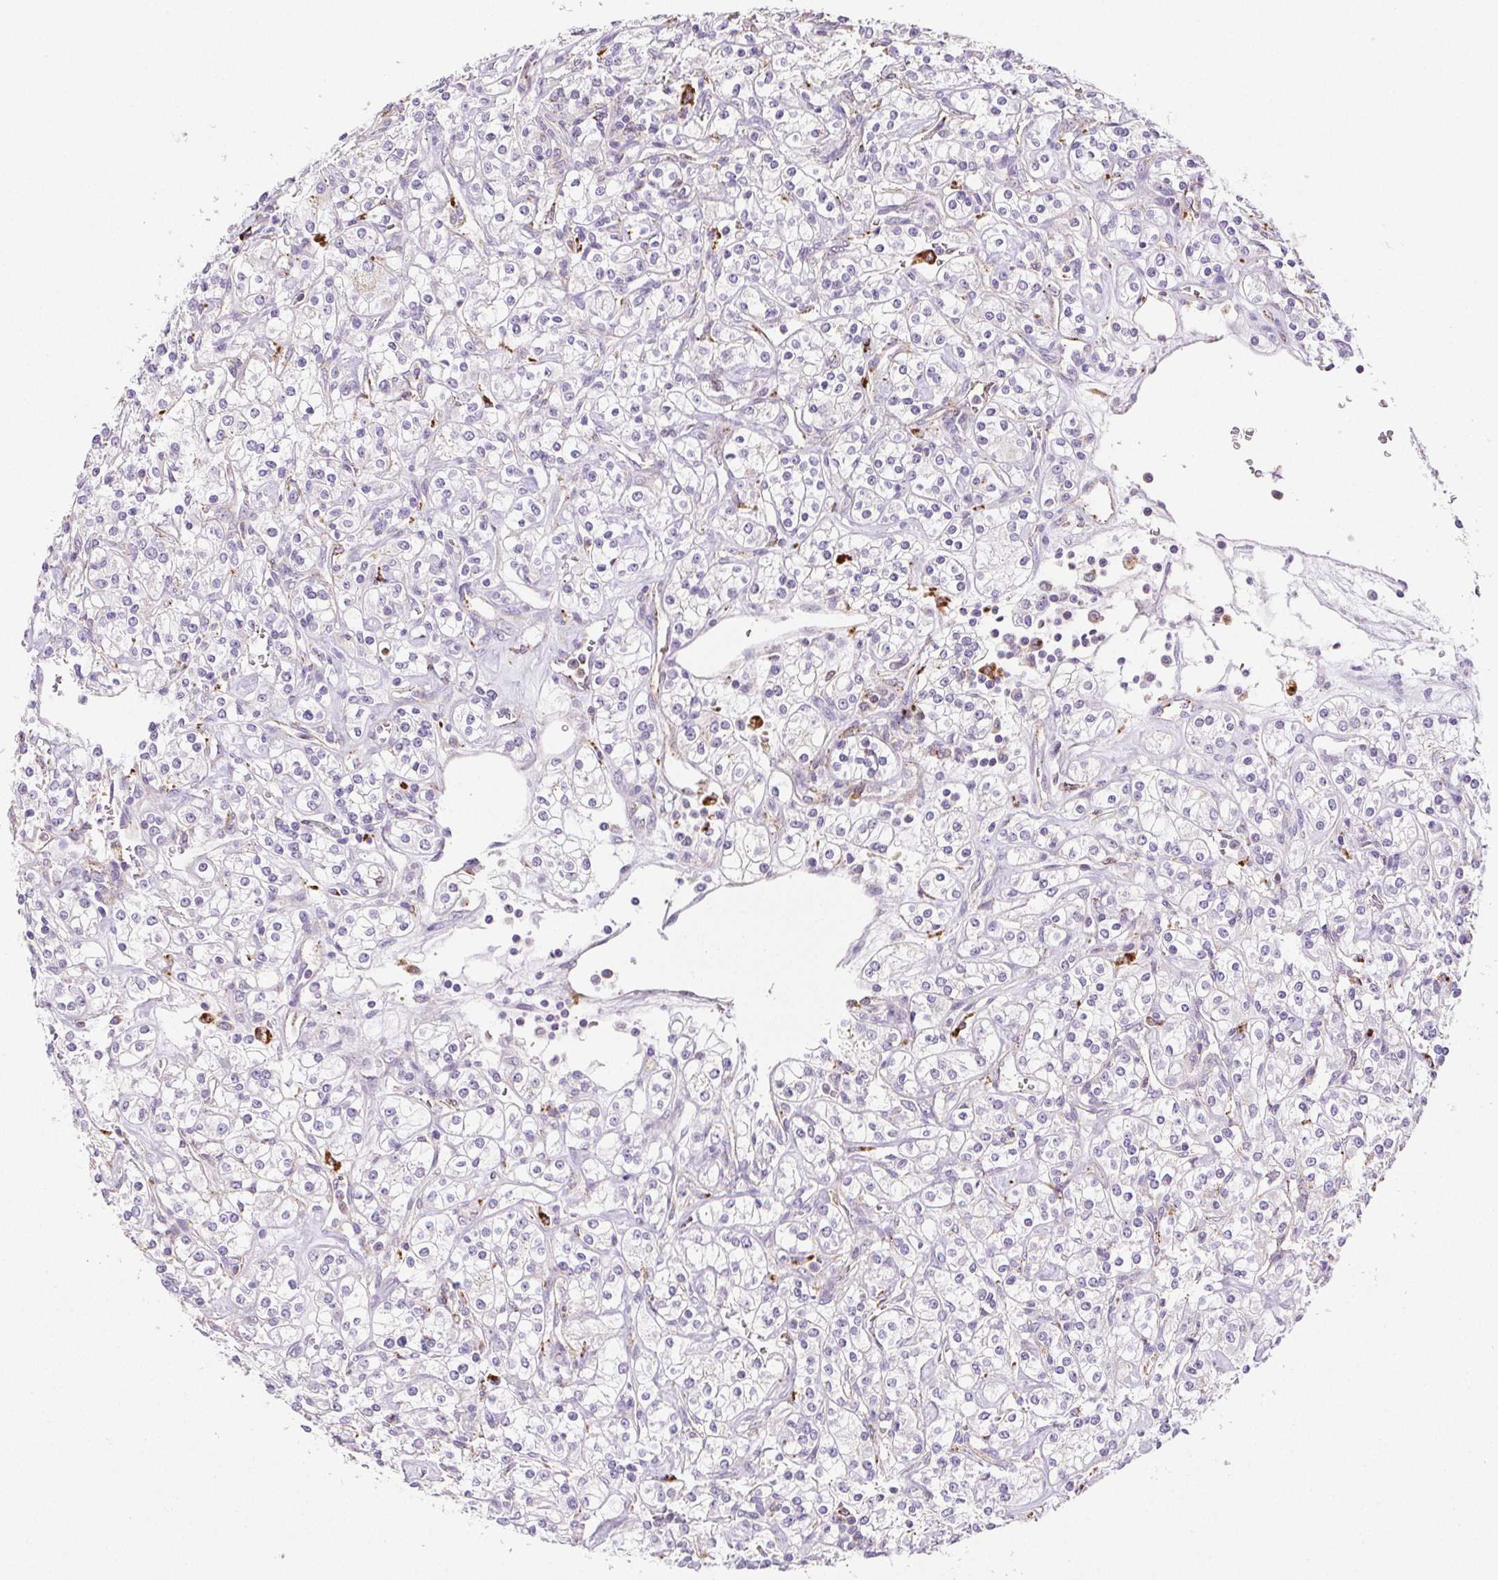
{"staining": {"intensity": "negative", "quantity": "none", "location": "none"}, "tissue": "renal cancer", "cell_type": "Tumor cells", "image_type": "cancer", "snomed": [{"axis": "morphology", "description": "Adenocarcinoma, NOS"}, {"axis": "topography", "description": "Kidney"}], "caption": "Tumor cells show no significant protein staining in renal cancer (adenocarcinoma).", "gene": "LIPA", "patient": {"sex": "male", "age": 77}}